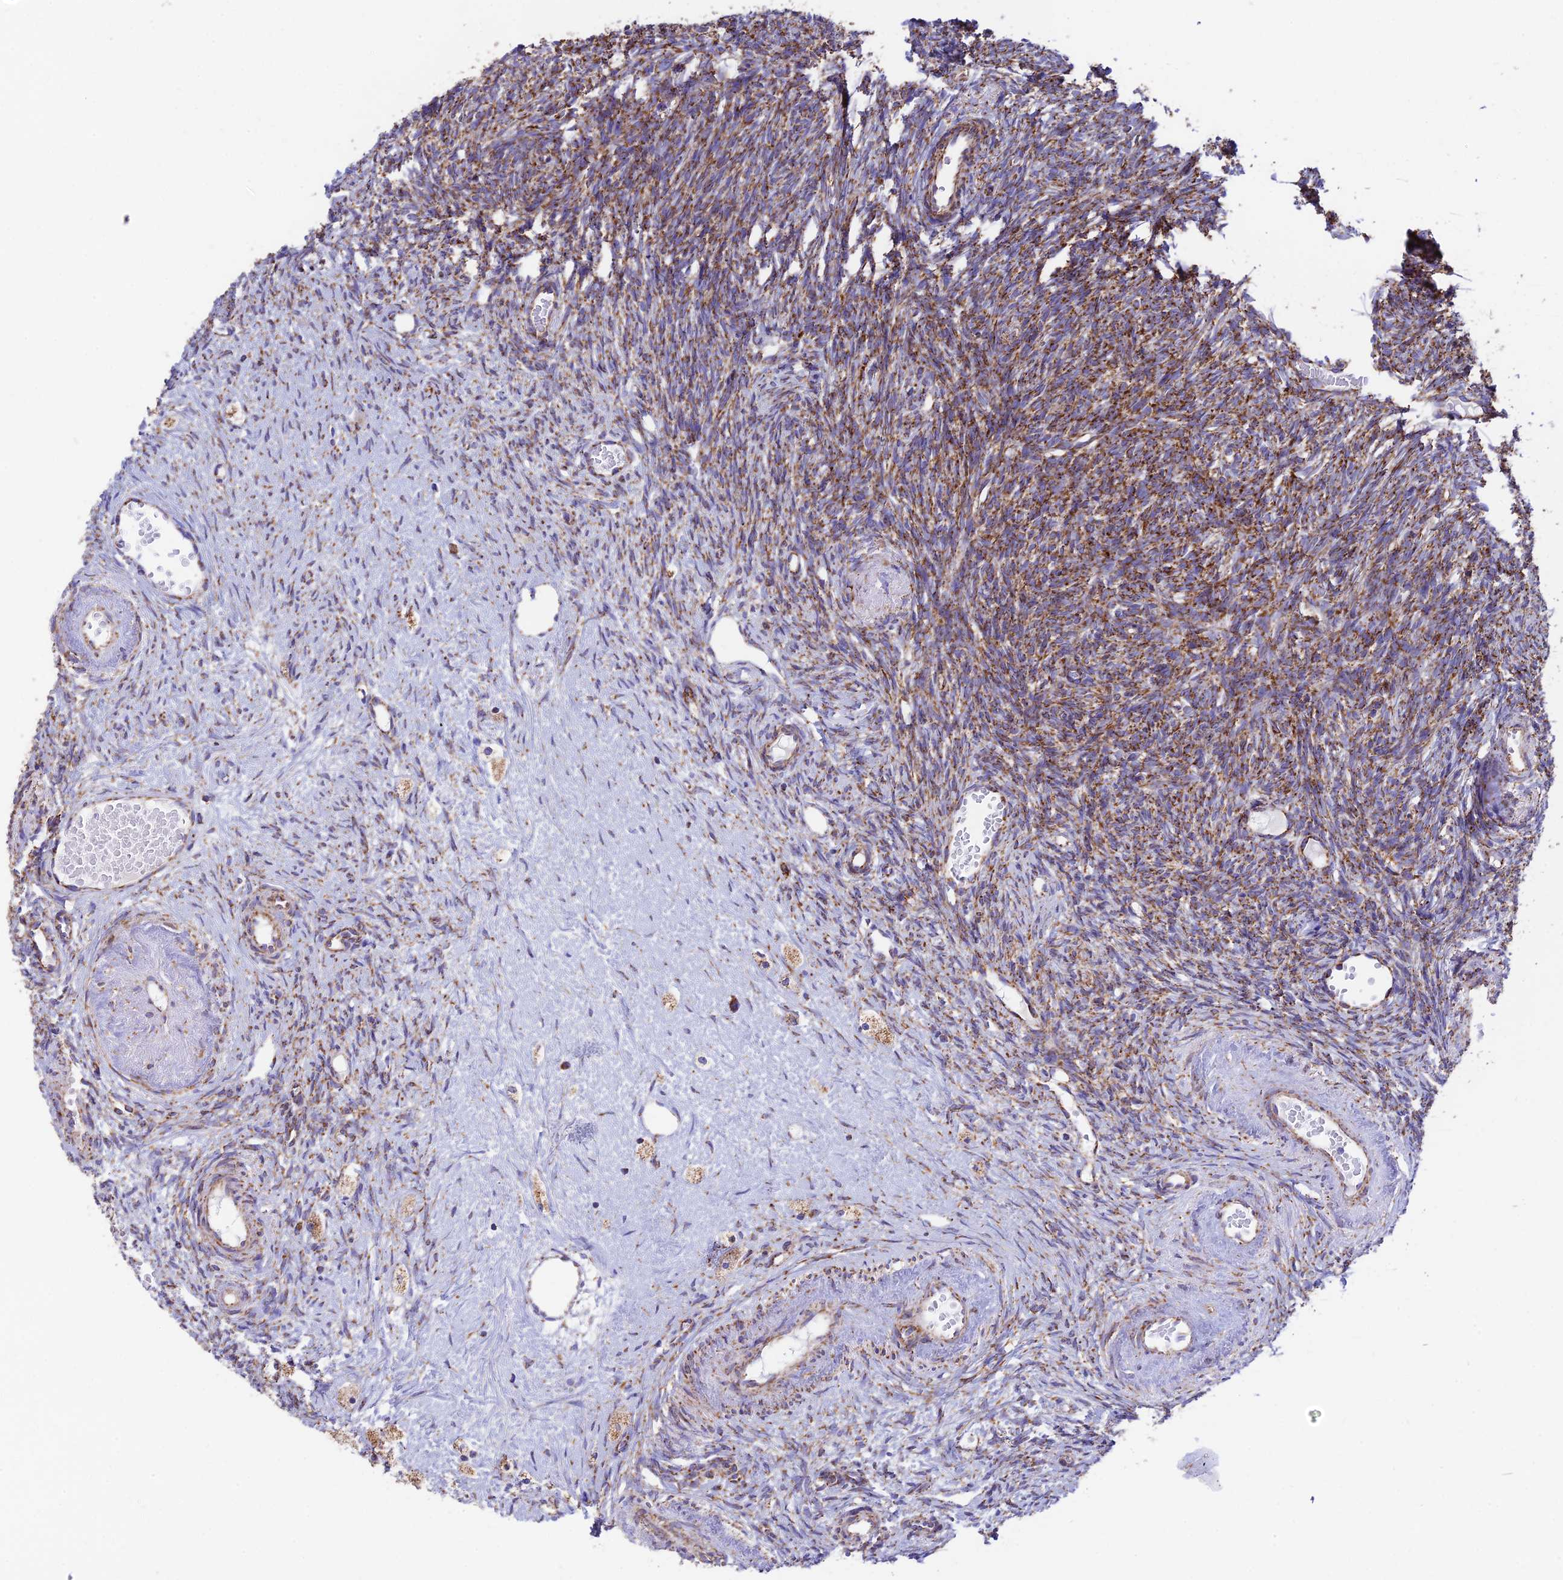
{"staining": {"intensity": "moderate", "quantity": "25%-75%", "location": "cytoplasmic/membranous"}, "tissue": "ovary", "cell_type": "Ovarian stroma cells", "image_type": "normal", "snomed": [{"axis": "morphology", "description": "Normal tissue, NOS"}, {"axis": "topography", "description": "Ovary"}], "caption": "Ovary stained with DAB IHC exhibits medium levels of moderate cytoplasmic/membranous positivity in about 25%-75% of ovarian stroma cells.", "gene": "CHCHD3", "patient": {"sex": "female", "age": 51}}